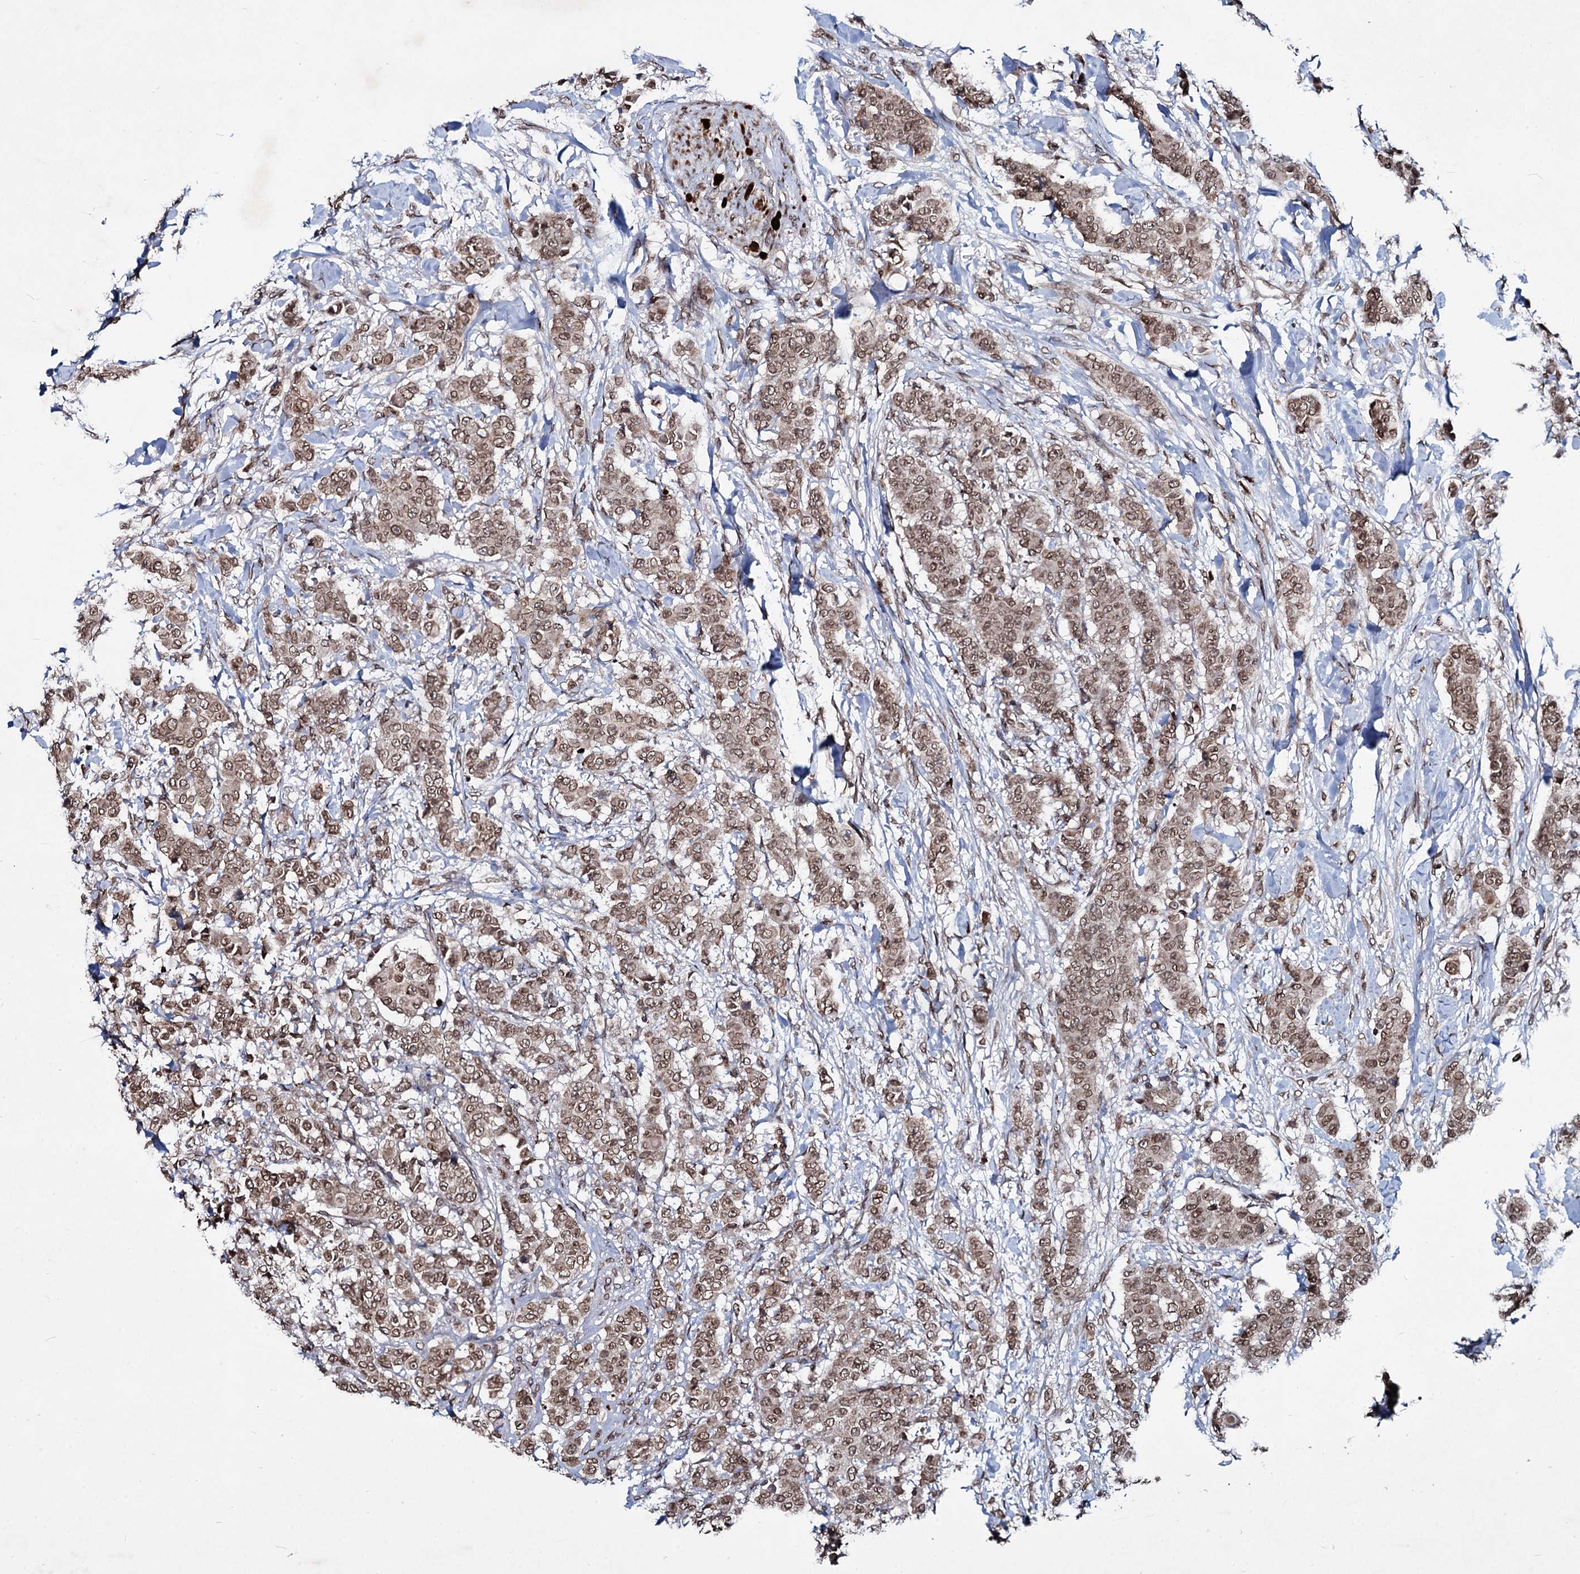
{"staining": {"intensity": "moderate", "quantity": ">75%", "location": "cytoplasmic/membranous,nuclear"}, "tissue": "breast cancer", "cell_type": "Tumor cells", "image_type": "cancer", "snomed": [{"axis": "morphology", "description": "Duct carcinoma"}, {"axis": "topography", "description": "Breast"}], "caption": "Immunohistochemistry photomicrograph of neoplastic tissue: human breast infiltrating ductal carcinoma stained using immunohistochemistry (IHC) reveals medium levels of moderate protein expression localized specifically in the cytoplasmic/membranous and nuclear of tumor cells, appearing as a cytoplasmic/membranous and nuclear brown color.", "gene": "RNF6", "patient": {"sex": "female", "age": 40}}